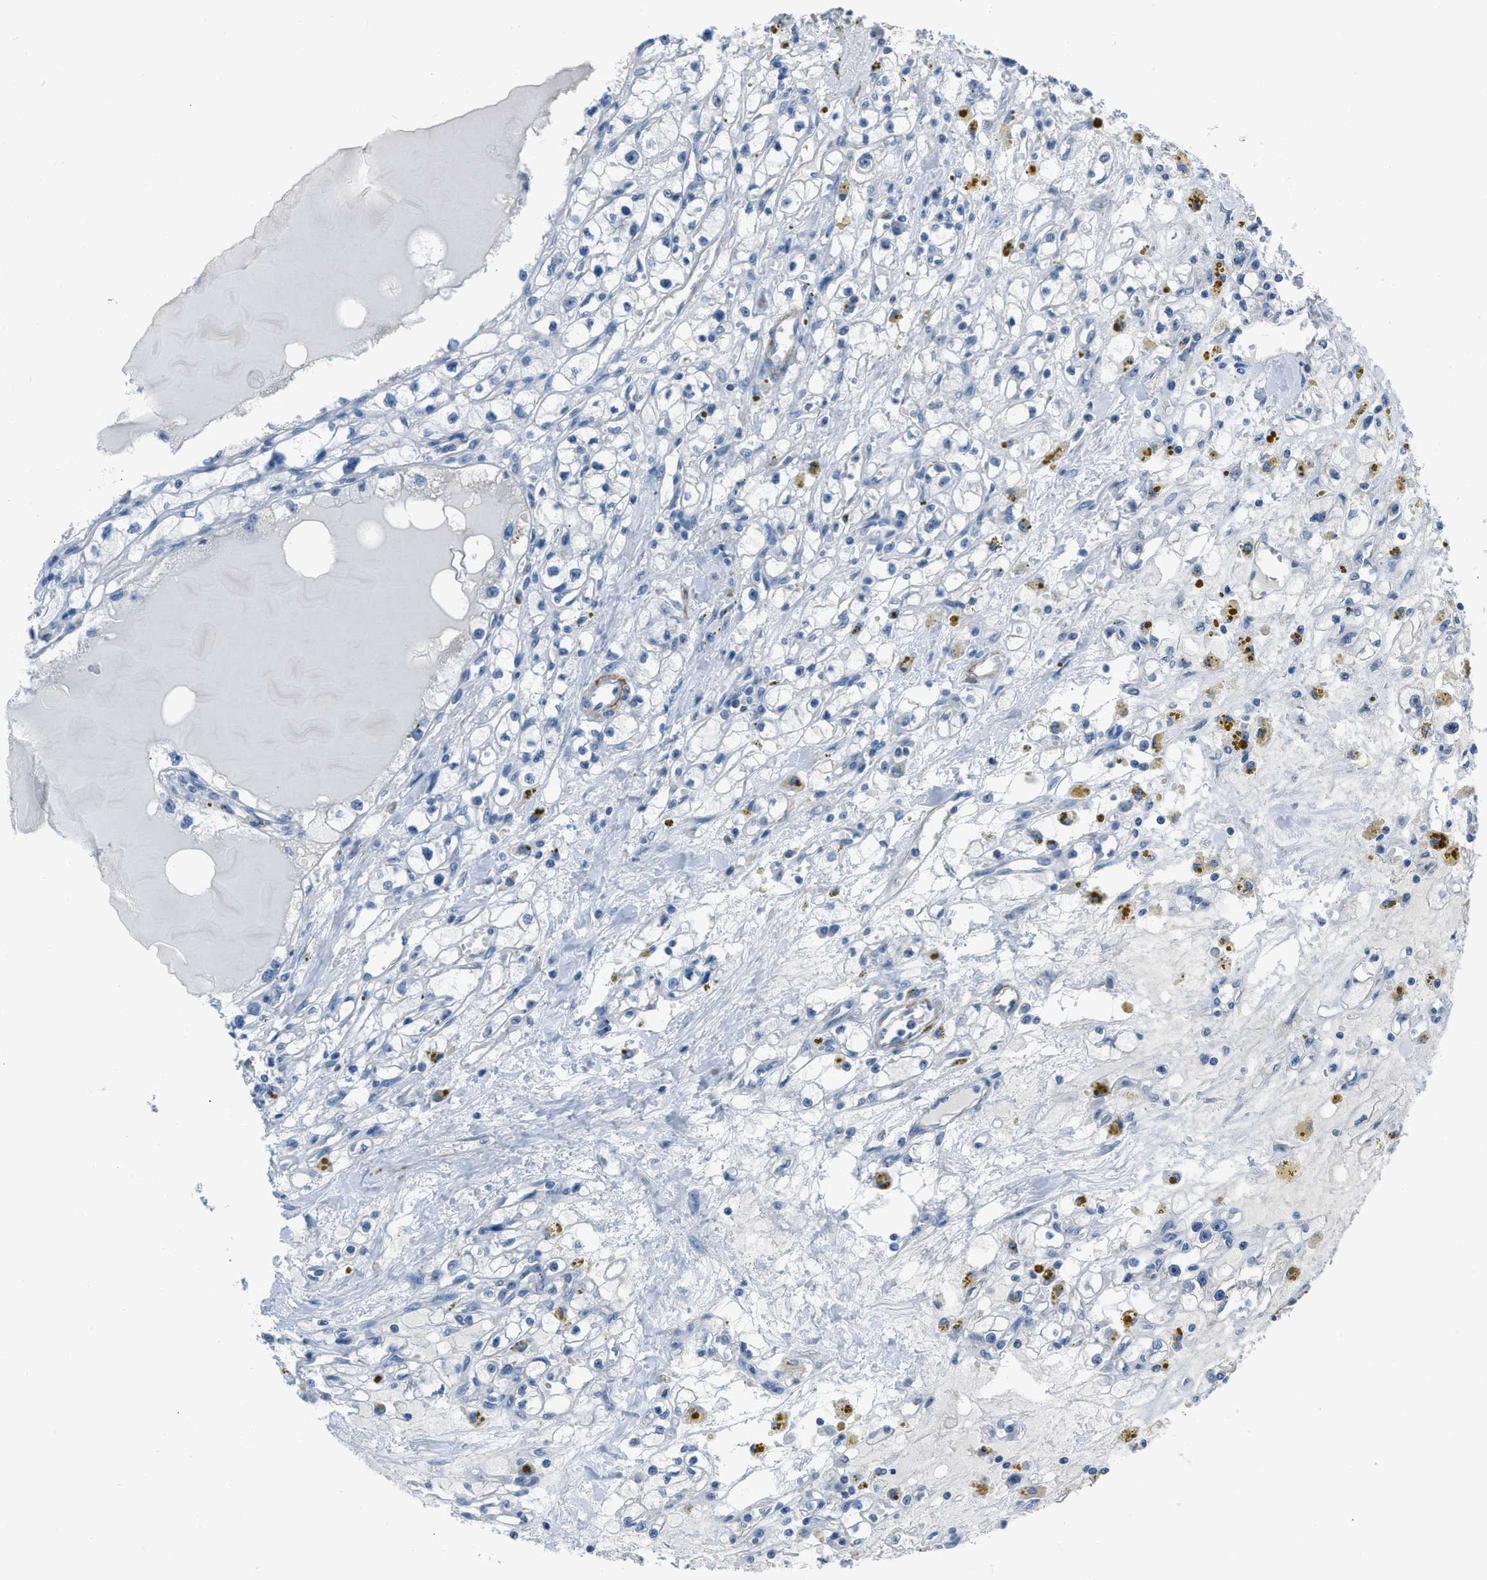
{"staining": {"intensity": "negative", "quantity": "none", "location": "none"}, "tissue": "renal cancer", "cell_type": "Tumor cells", "image_type": "cancer", "snomed": [{"axis": "morphology", "description": "Adenocarcinoma, NOS"}, {"axis": "topography", "description": "Kidney"}], "caption": "There is no significant staining in tumor cells of renal cancer. (DAB (3,3'-diaminobenzidine) IHC visualized using brightfield microscopy, high magnification).", "gene": "SPATC1L", "patient": {"sex": "male", "age": 56}}